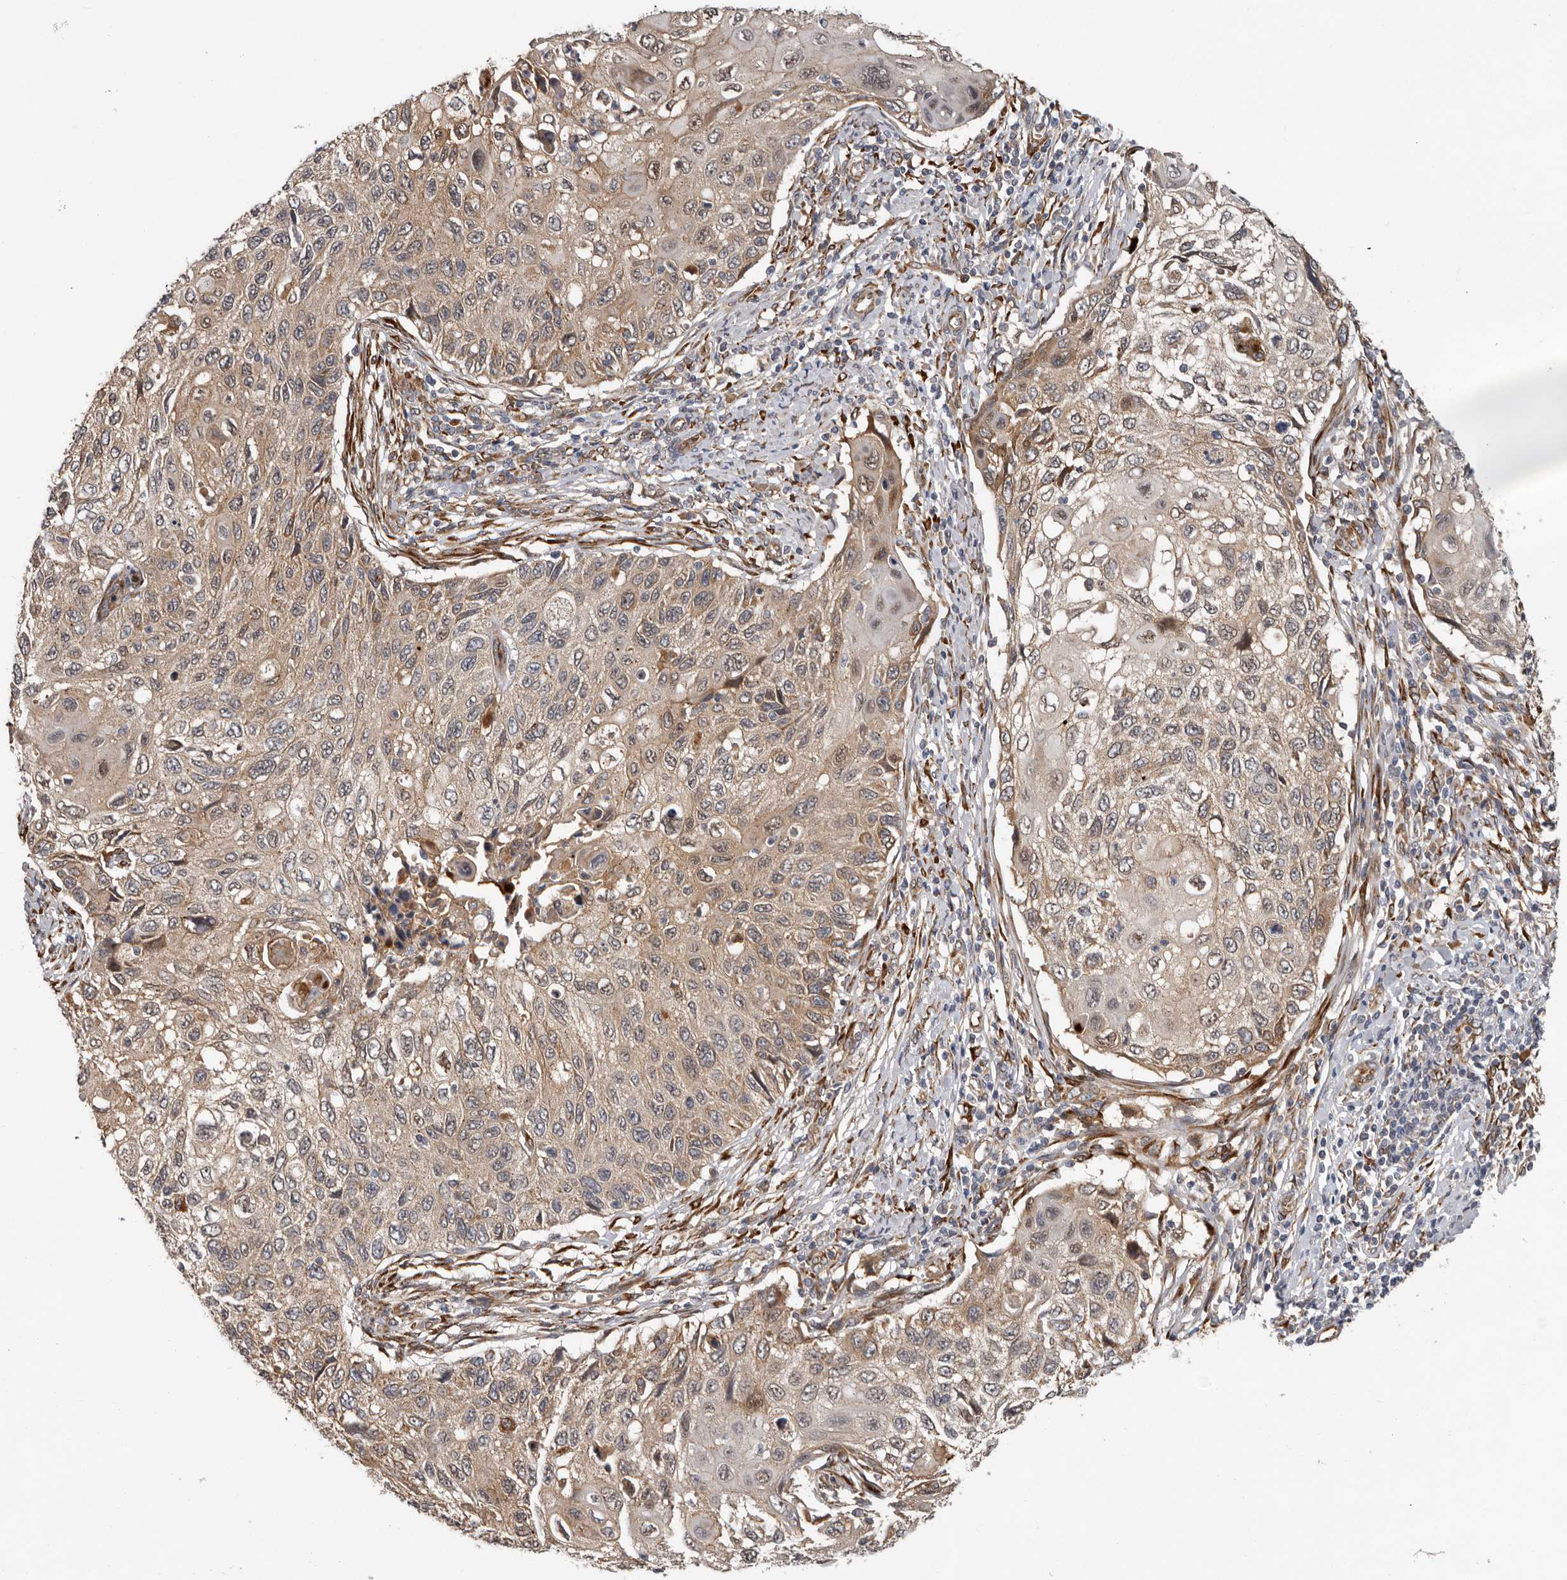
{"staining": {"intensity": "weak", "quantity": ">75%", "location": "cytoplasmic/membranous"}, "tissue": "cervical cancer", "cell_type": "Tumor cells", "image_type": "cancer", "snomed": [{"axis": "morphology", "description": "Squamous cell carcinoma, NOS"}, {"axis": "topography", "description": "Cervix"}], "caption": "Immunohistochemical staining of cervical cancer (squamous cell carcinoma) displays low levels of weak cytoplasmic/membranous protein expression in about >75% of tumor cells.", "gene": "MTF1", "patient": {"sex": "female", "age": 70}}